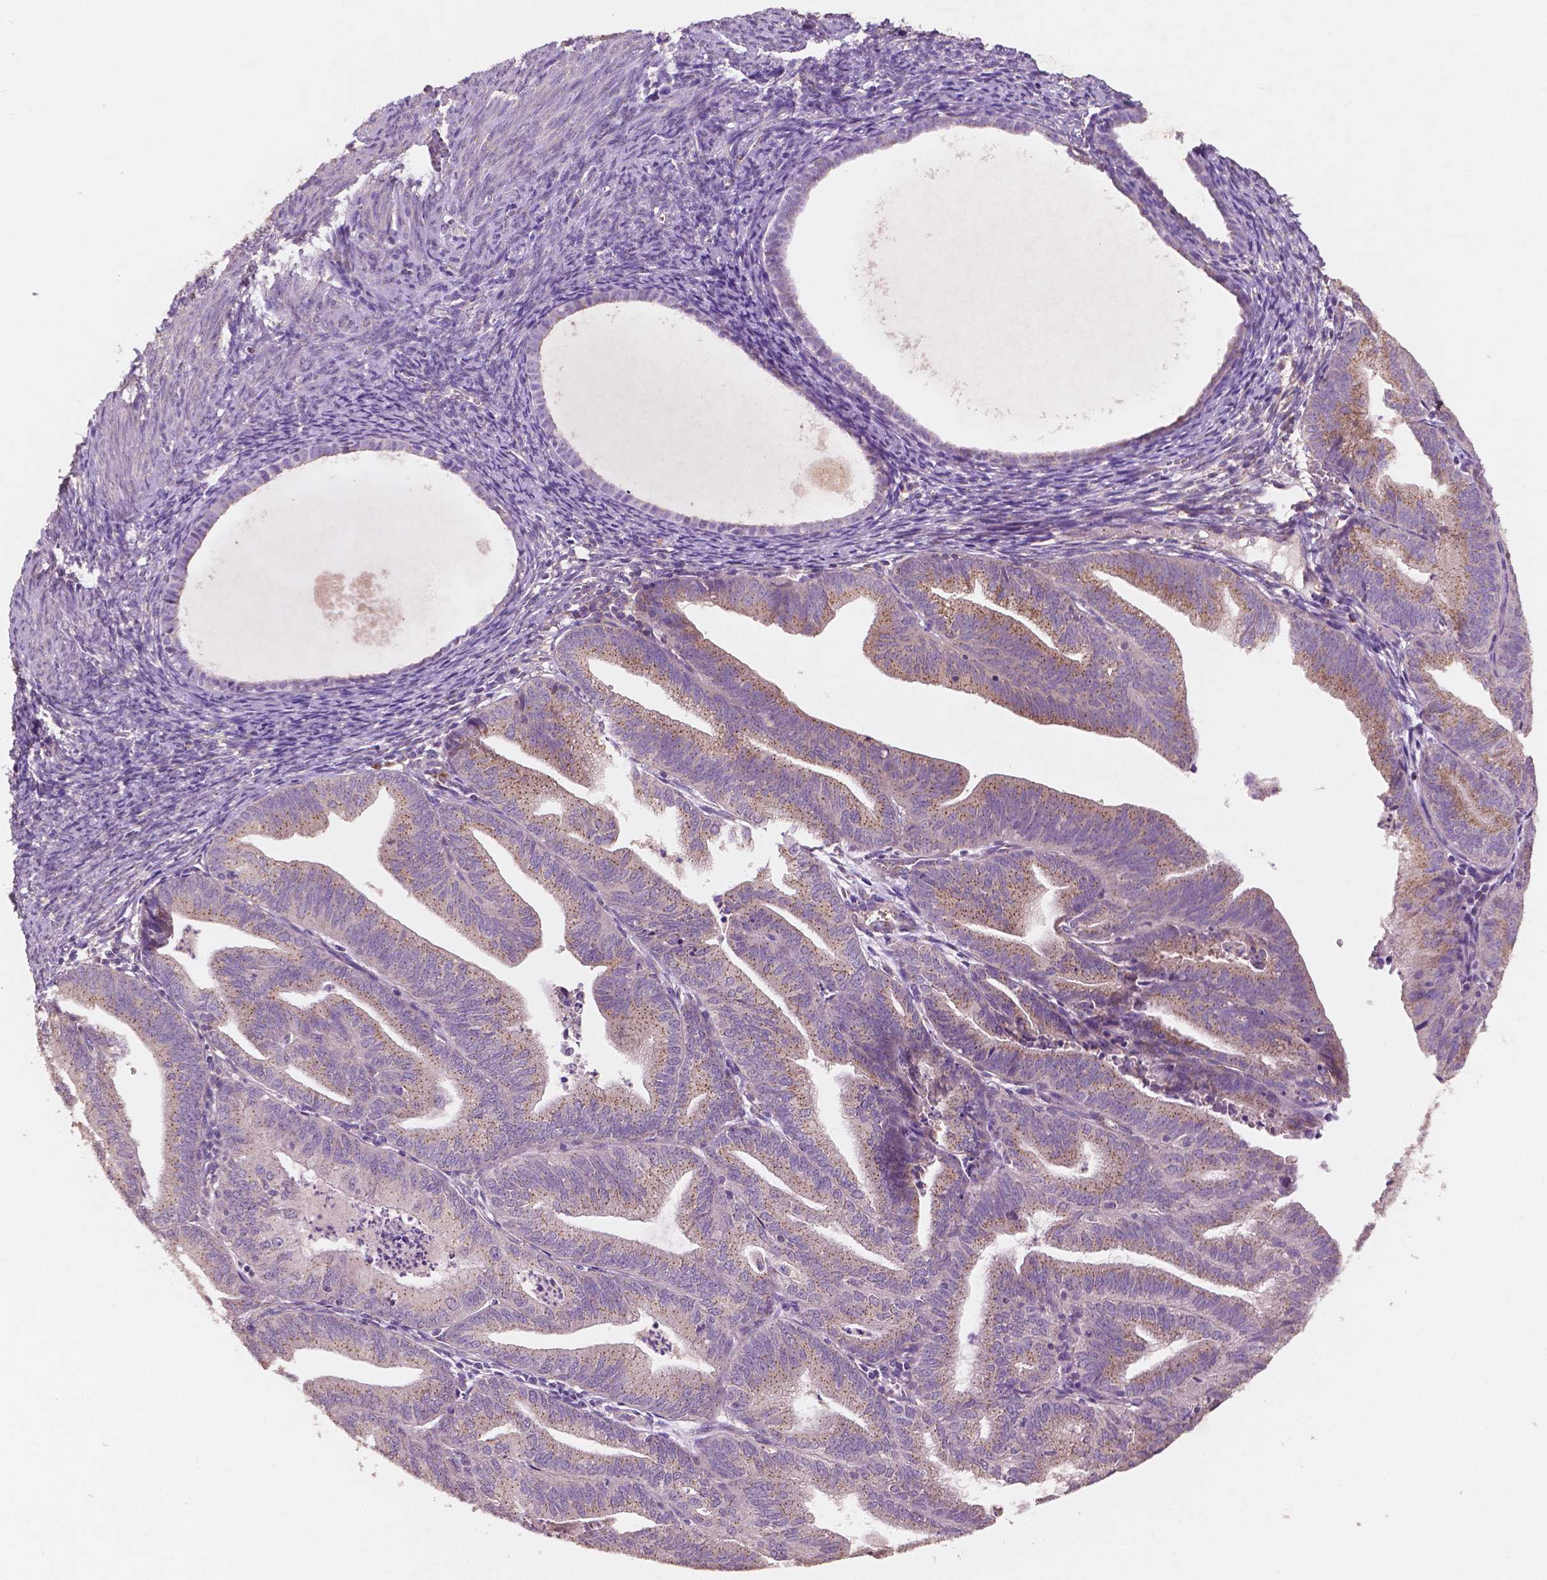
{"staining": {"intensity": "moderate", "quantity": "25%-75%", "location": "cytoplasmic/membranous"}, "tissue": "endometrial cancer", "cell_type": "Tumor cells", "image_type": "cancer", "snomed": [{"axis": "morphology", "description": "Adenocarcinoma, NOS"}, {"axis": "topography", "description": "Endometrium"}], "caption": "Endometrial cancer (adenocarcinoma) stained with DAB immunohistochemistry exhibits medium levels of moderate cytoplasmic/membranous positivity in about 25%-75% of tumor cells.", "gene": "CHPT1", "patient": {"sex": "female", "age": 70}}